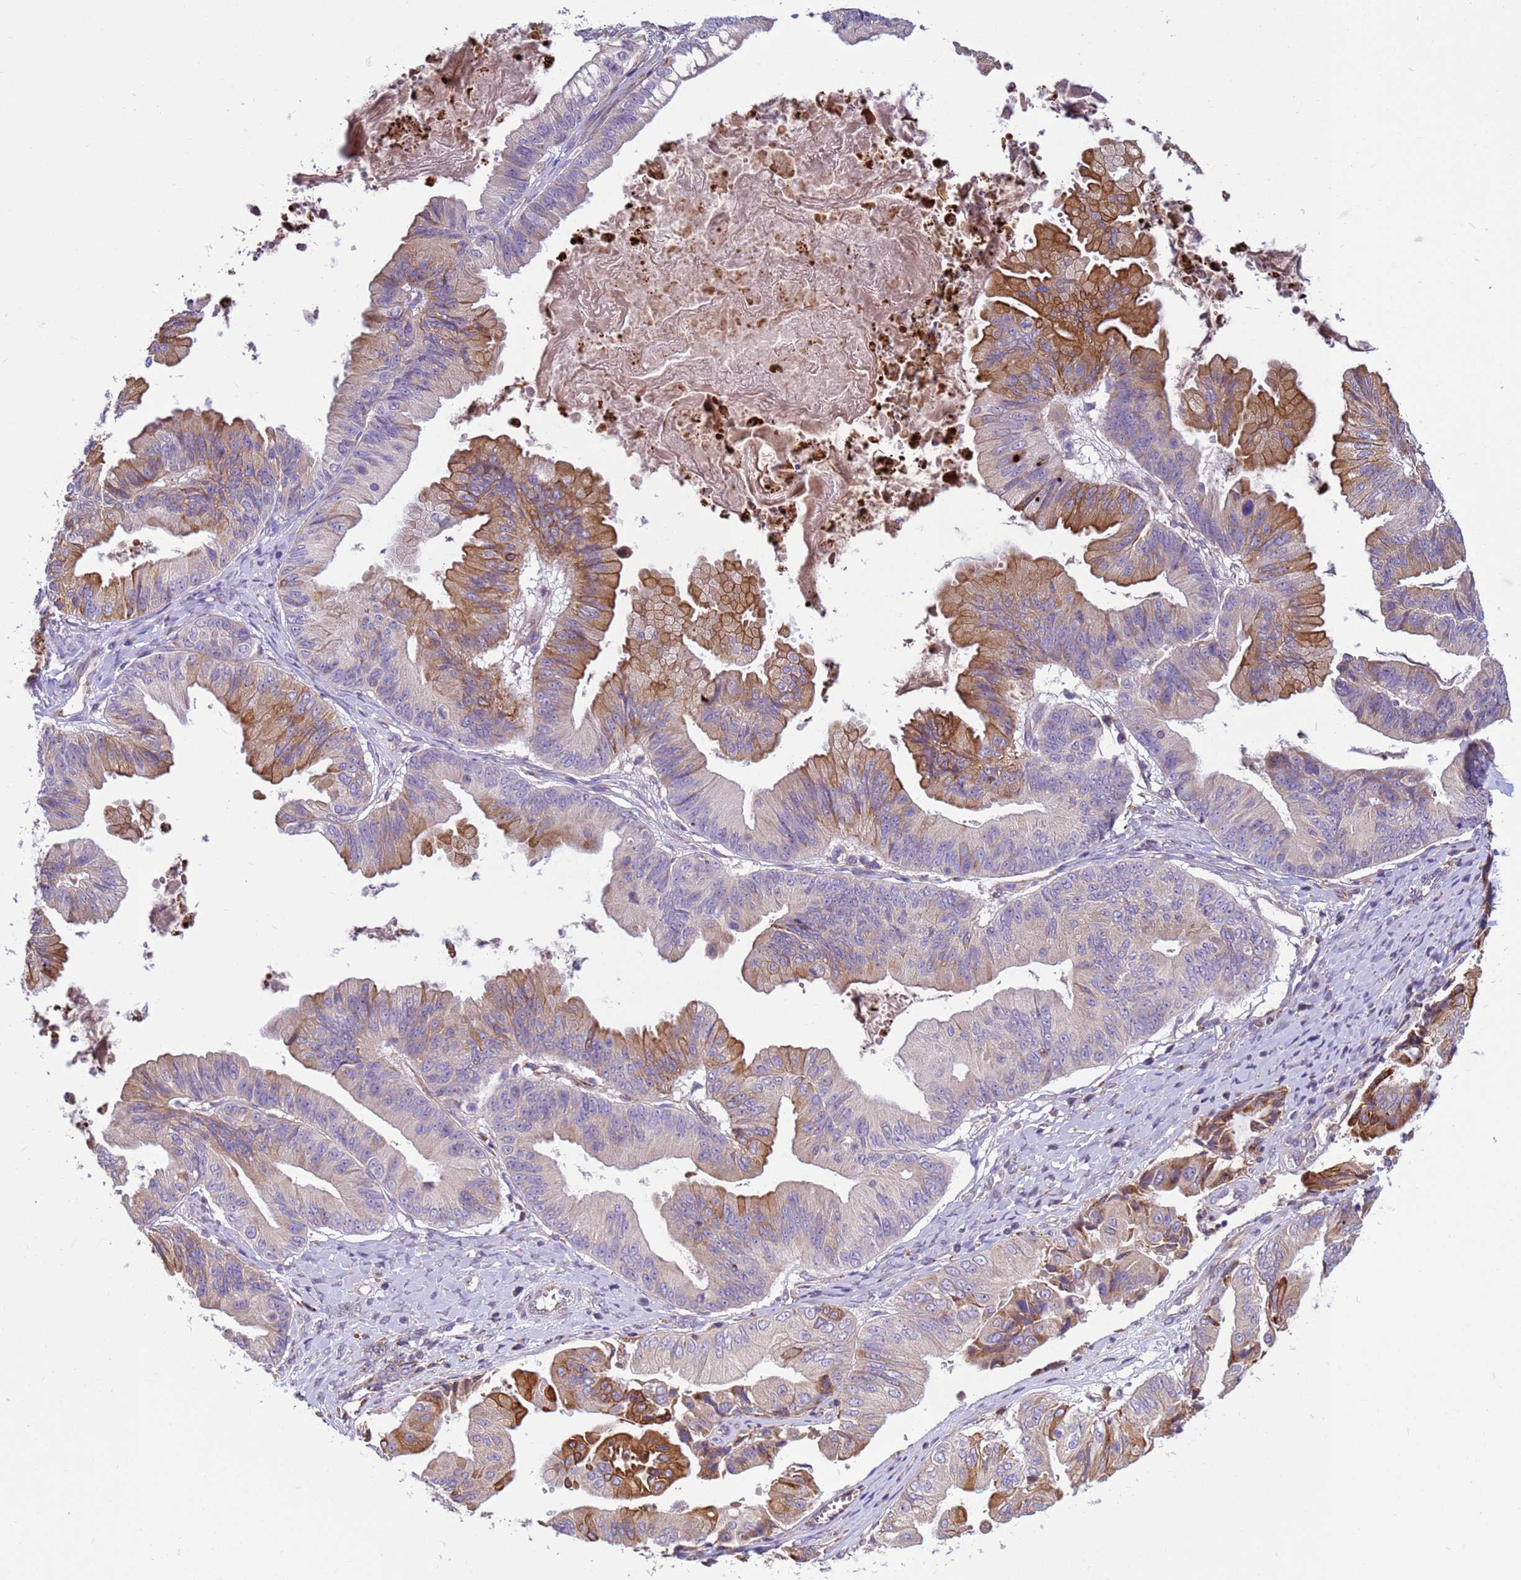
{"staining": {"intensity": "moderate", "quantity": "<25%", "location": "cytoplasmic/membranous"}, "tissue": "ovarian cancer", "cell_type": "Tumor cells", "image_type": "cancer", "snomed": [{"axis": "morphology", "description": "Cystadenocarcinoma, mucinous, NOS"}, {"axis": "topography", "description": "Ovary"}], "caption": "Human ovarian mucinous cystadenocarcinoma stained for a protein (brown) shows moderate cytoplasmic/membranous positive staining in approximately <25% of tumor cells.", "gene": "THAP5", "patient": {"sex": "female", "age": 61}}